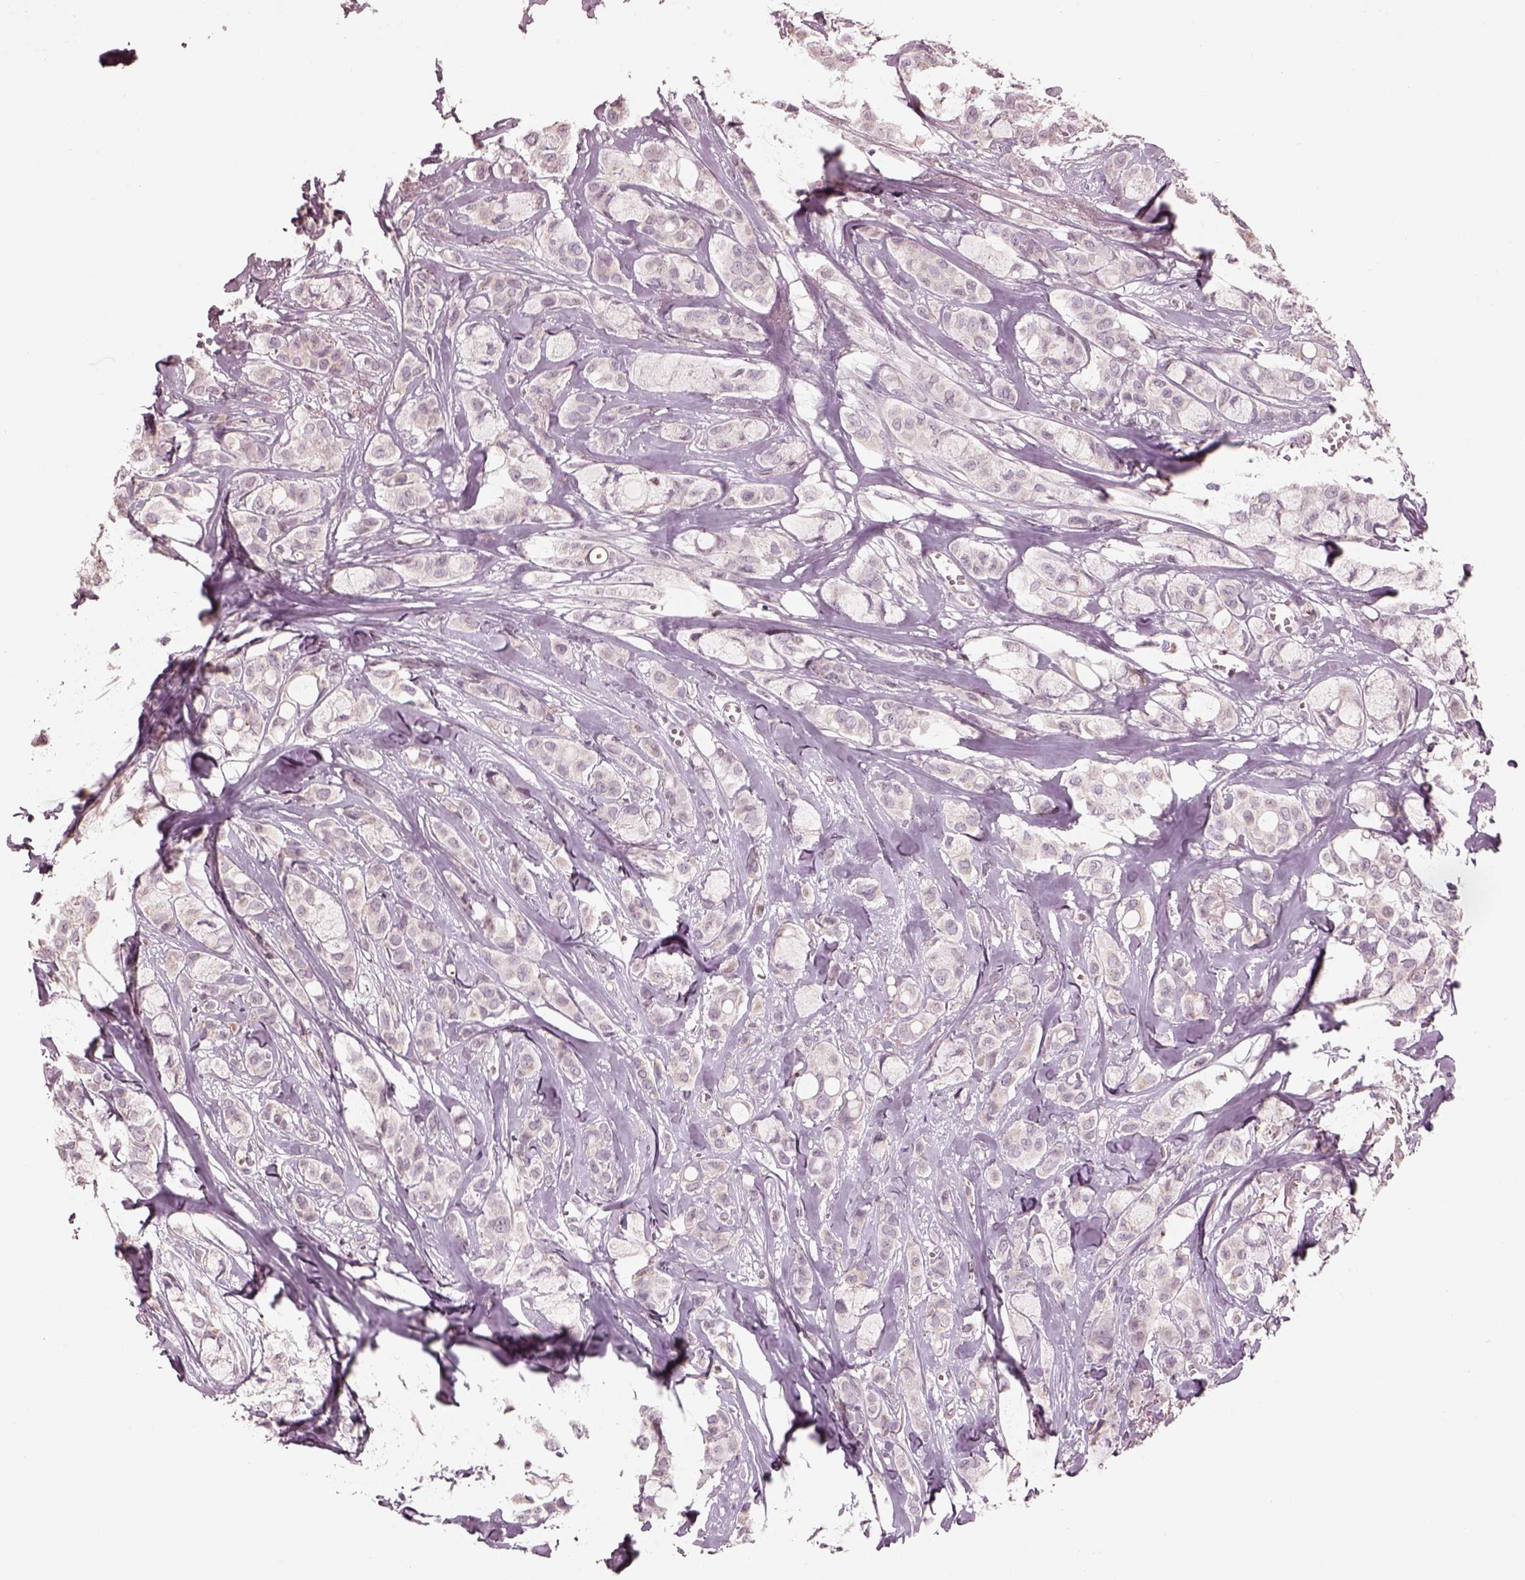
{"staining": {"intensity": "weak", "quantity": "25%-75%", "location": "cytoplasmic/membranous"}, "tissue": "breast cancer", "cell_type": "Tumor cells", "image_type": "cancer", "snomed": [{"axis": "morphology", "description": "Duct carcinoma"}, {"axis": "topography", "description": "Breast"}], "caption": "High-power microscopy captured an immunohistochemistry (IHC) micrograph of breast cancer, revealing weak cytoplasmic/membranous staining in about 25%-75% of tumor cells.", "gene": "TLX3", "patient": {"sex": "female", "age": 85}}